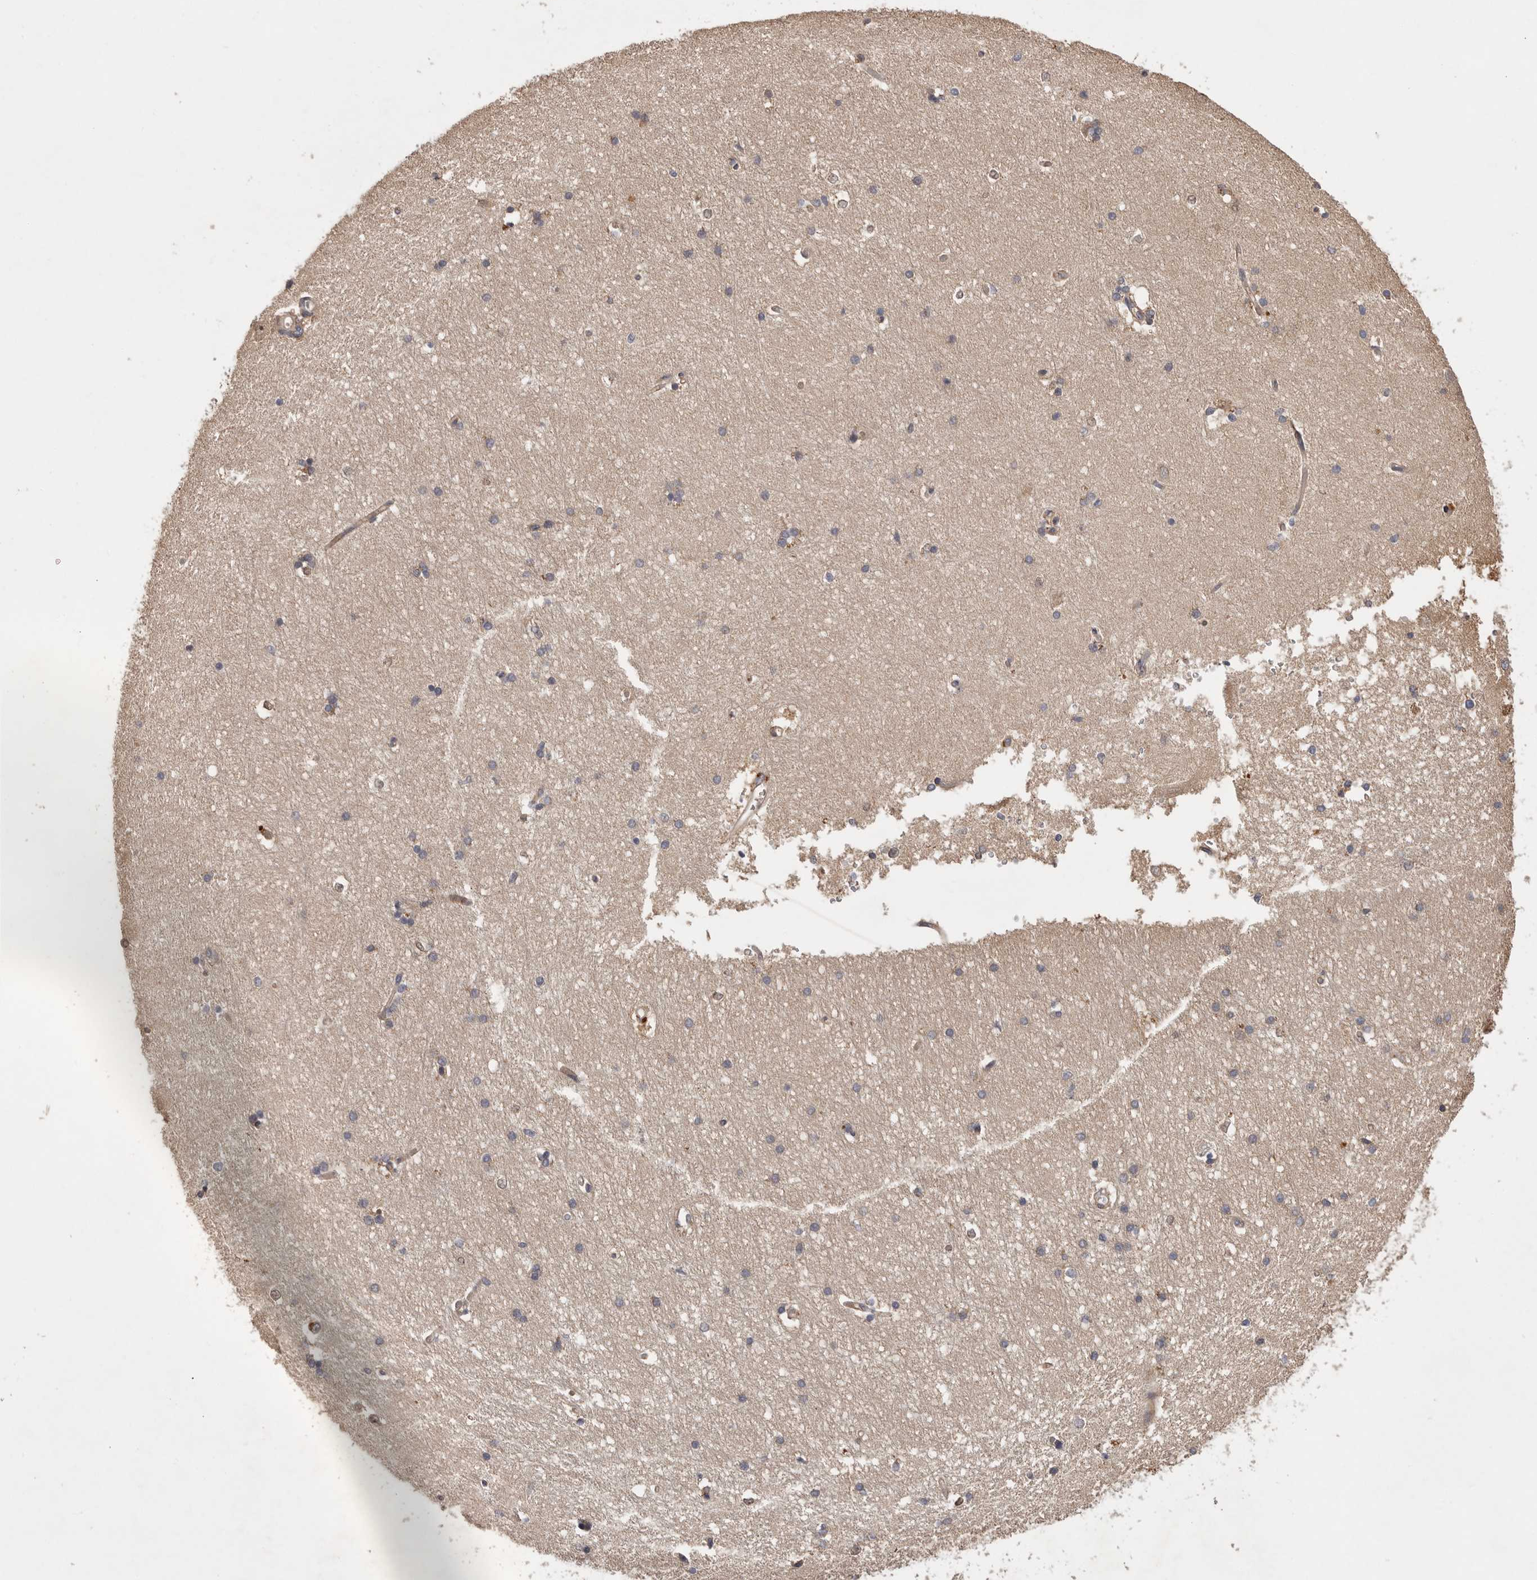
{"staining": {"intensity": "weak", "quantity": "<25%", "location": "cytoplasmic/membranous"}, "tissue": "hippocampus", "cell_type": "Glial cells", "image_type": "normal", "snomed": [{"axis": "morphology", "description": "Normal tissue, NOS"}, {"axis": "topography", "description": "Hippocampus"}], "caption": "IHC micrograph of benign human hippocampus stained for a protein (brown), which reveals no positivity in glial cells.", "gene": "VN1R4", "patient": {"sex": "male", "age": 45}}